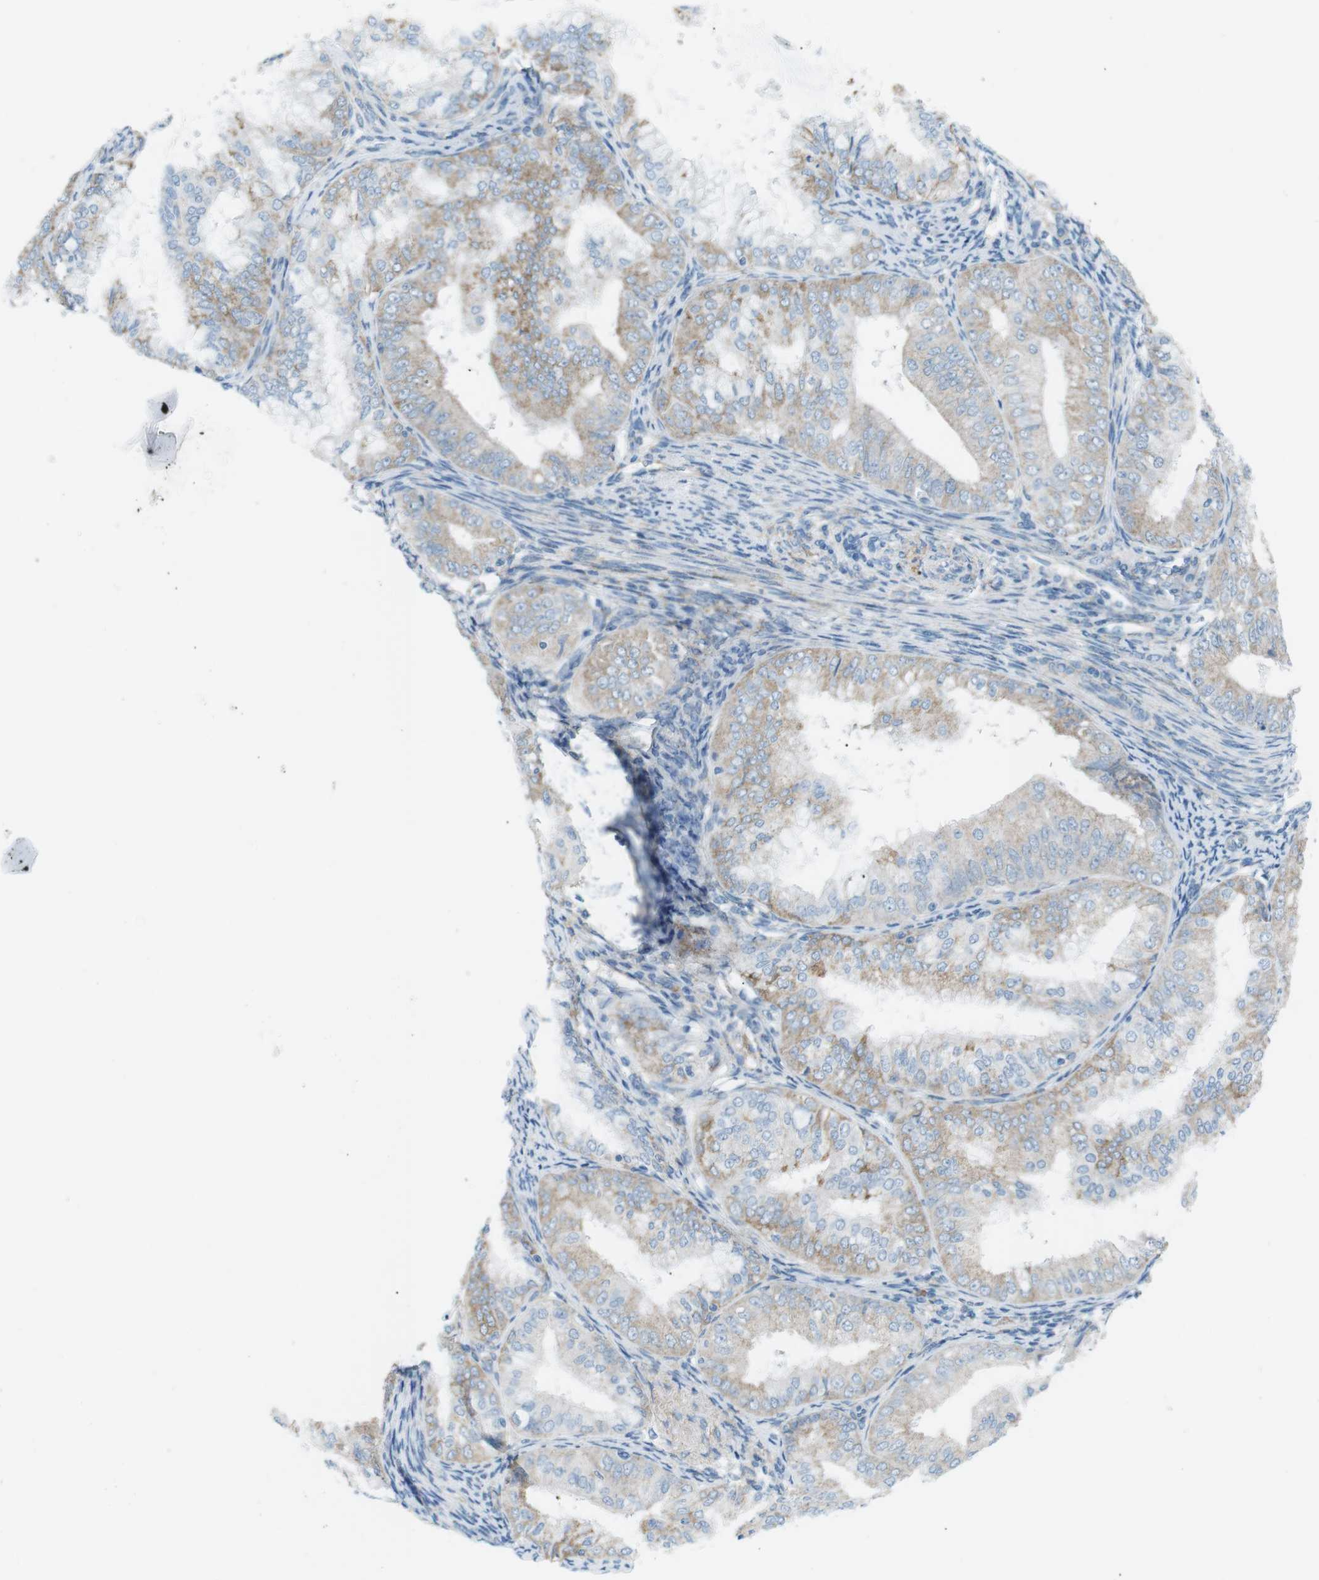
{"staining": {"intensity": "weak", "quantity": "25%-75%", "location": "cytoplasmic/membranous"}, "tissue": "endometrial cancer", "cell_type": "Tumor cells", "image_type": "cancer", "snomed": [{"axis": "morphology", "description": "Adenocarcinoma, NOS"}, {"axis": "topography", "description": "Endometrium"}], "caption": "Immunohistochemistry histopathology image of endometrial cancer stained for a protein (brown), which demonstrates low levels of weak cytoplasmic/membranous positivity in about 25%-75% of tumor cells.", "gene": "VAMP1", "patient": {"sex": "female", "age": 63}}